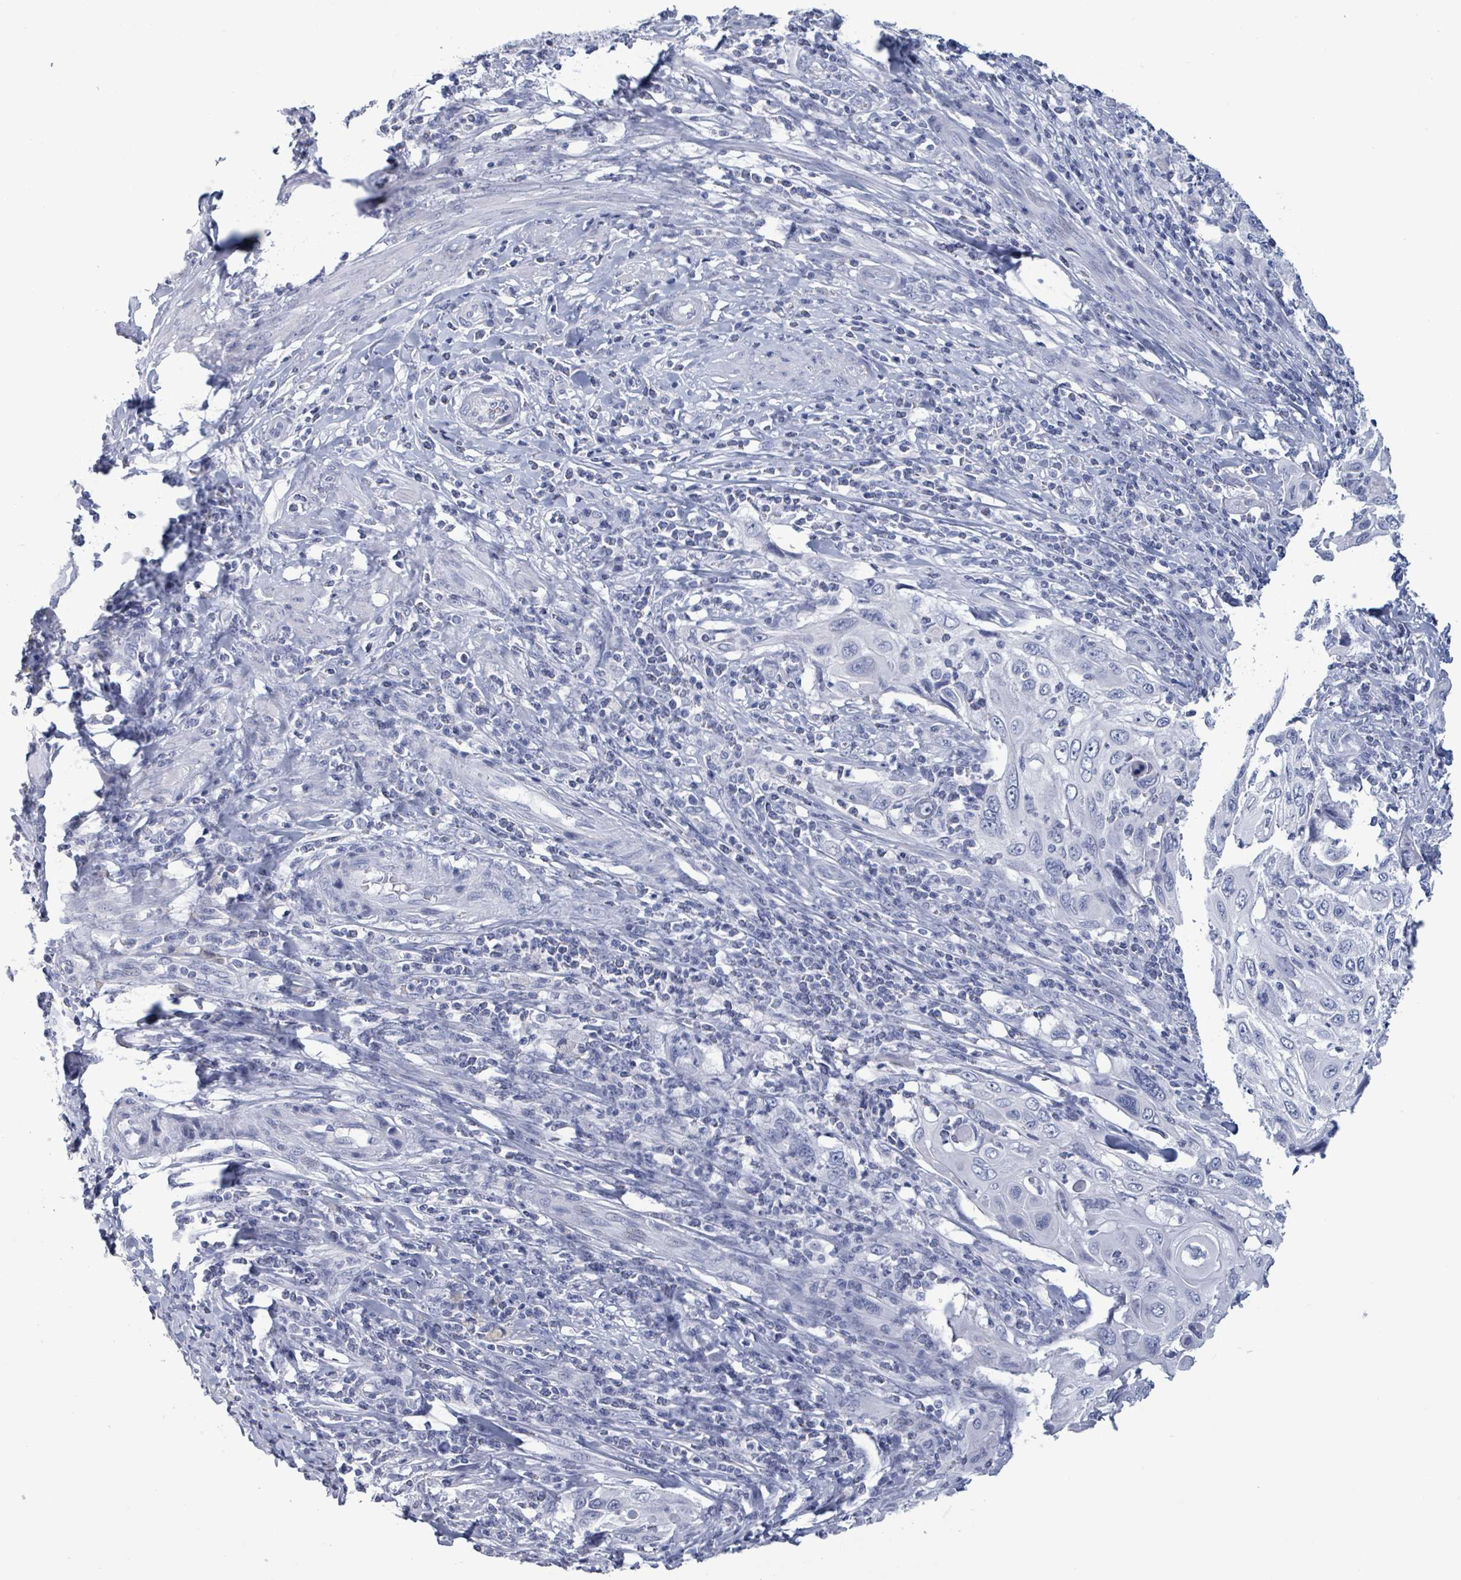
{"staining": {"intensity": "negative", "quantity": "none", "location": "none"}, "tissue": "cervical cancer", "cell_type": "Tumor cells", "image_type": "cancer", "snomed": [{"axis": "morphology", "description": "Squamous cell carcinoma, NOS"}, {"axis": "topography", "description": "Cervix"}], "caption": "Protein analysis of cervical squamous cell carcinoma shows no significant positivity in tumor cells. (DAB (3,3'-diaminobenzidine) immunohistochemistry with hematoxylin counter stain).", "gene": "NKX2-1", "patient": {"sex": "female", "age": 70}}